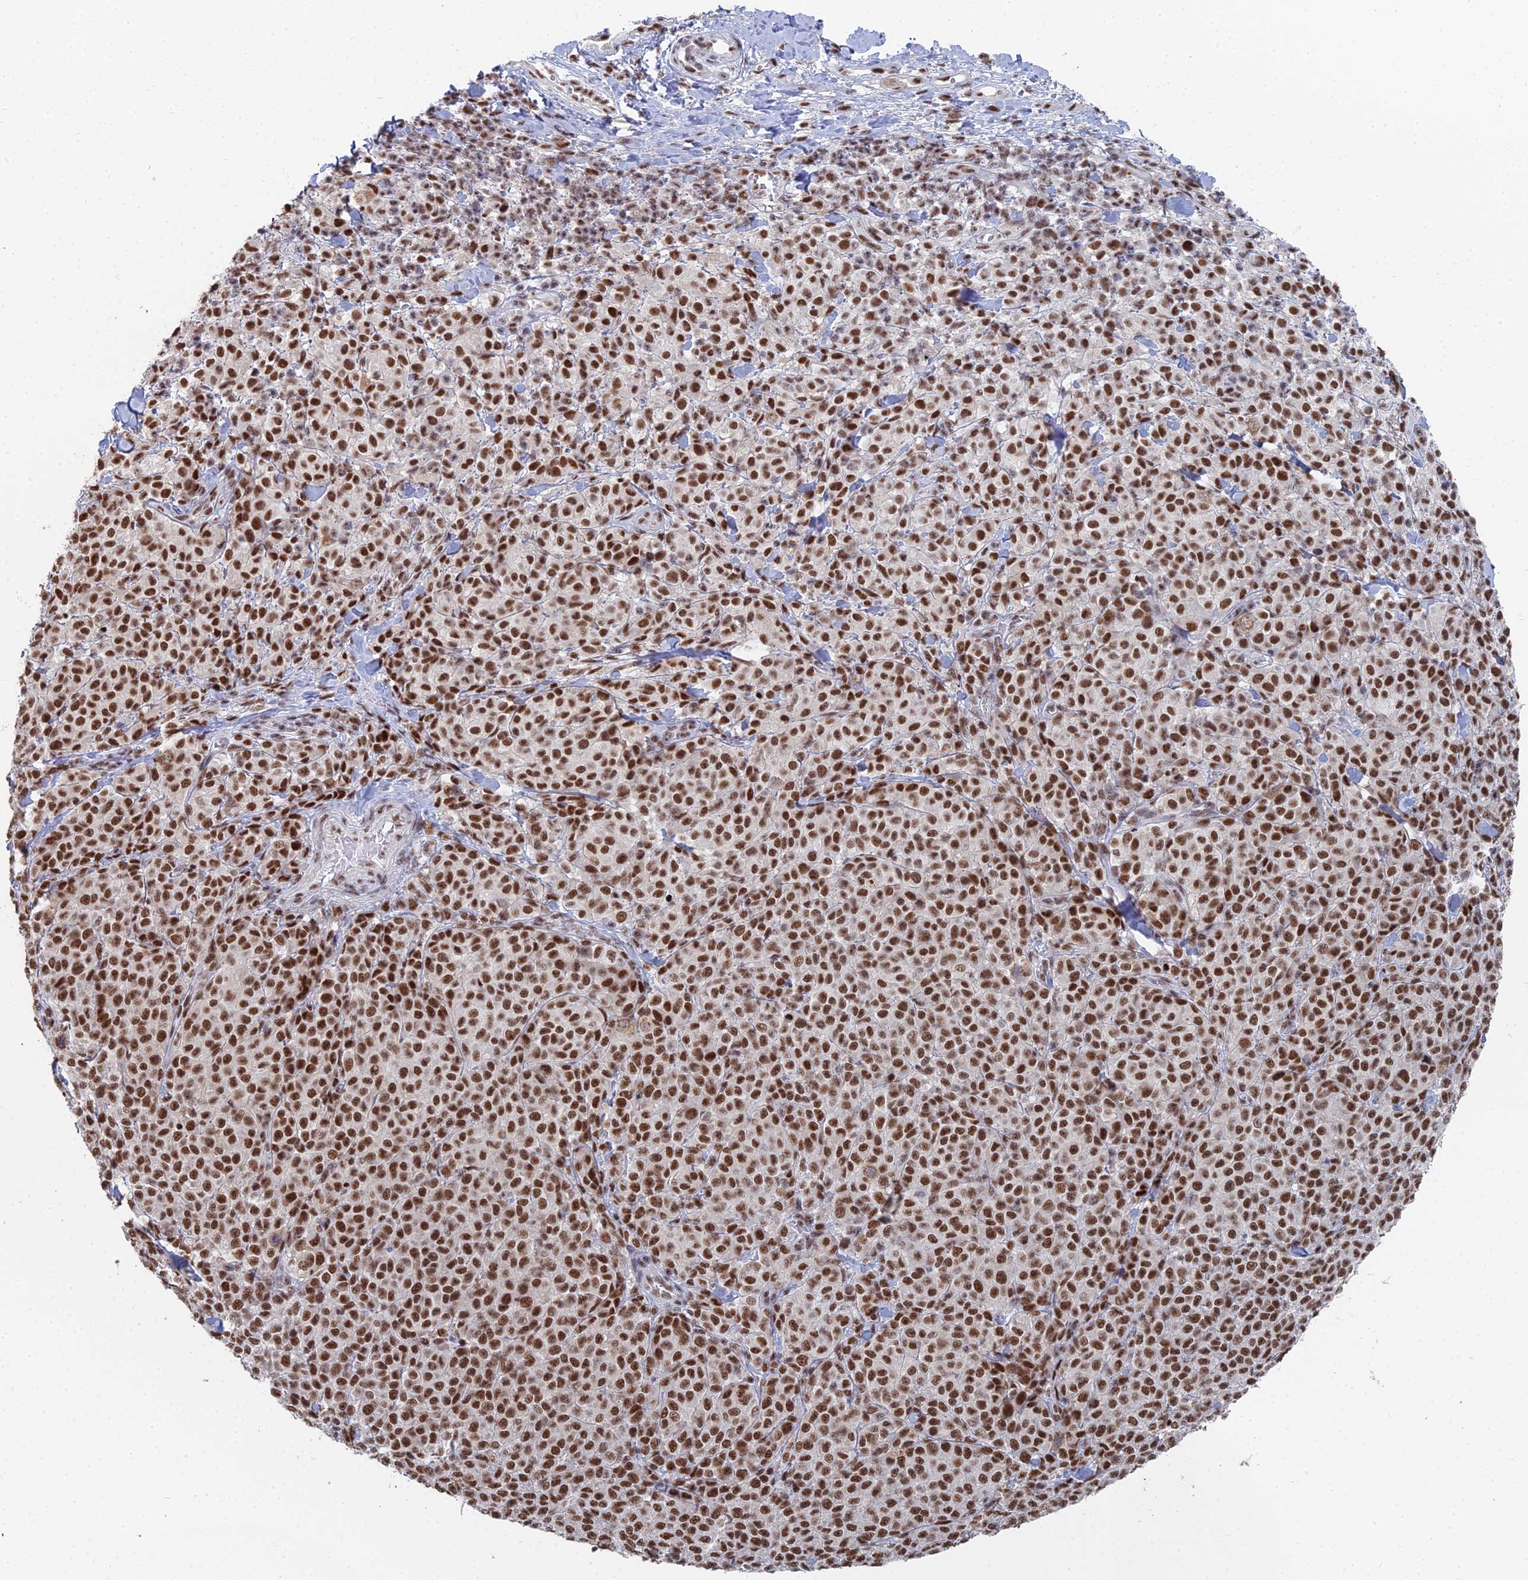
{"staining": {"intensity": "strong", "quantity": ">75%", "location": "nuclear"}, "tissue": "melanoma", "cell_type": "Tumor cells", "image_type": "cancer", "snomed": [{"axis": "morphology", "description": "Normal tissue, NOS"}, {"axis": "morphology", "description": "Malignant melanoma, NOS"}, {"axis": "topography", "description": "Skin"}], "caption": "Protein staining reveals strong nuclear expression in about >75% of tumor cells in melanoma. Ihc stains the protein in brown and the nuclei are stained blue.", "gene": "SF3B3", "patient": {"sex": "female", "age": 34}}